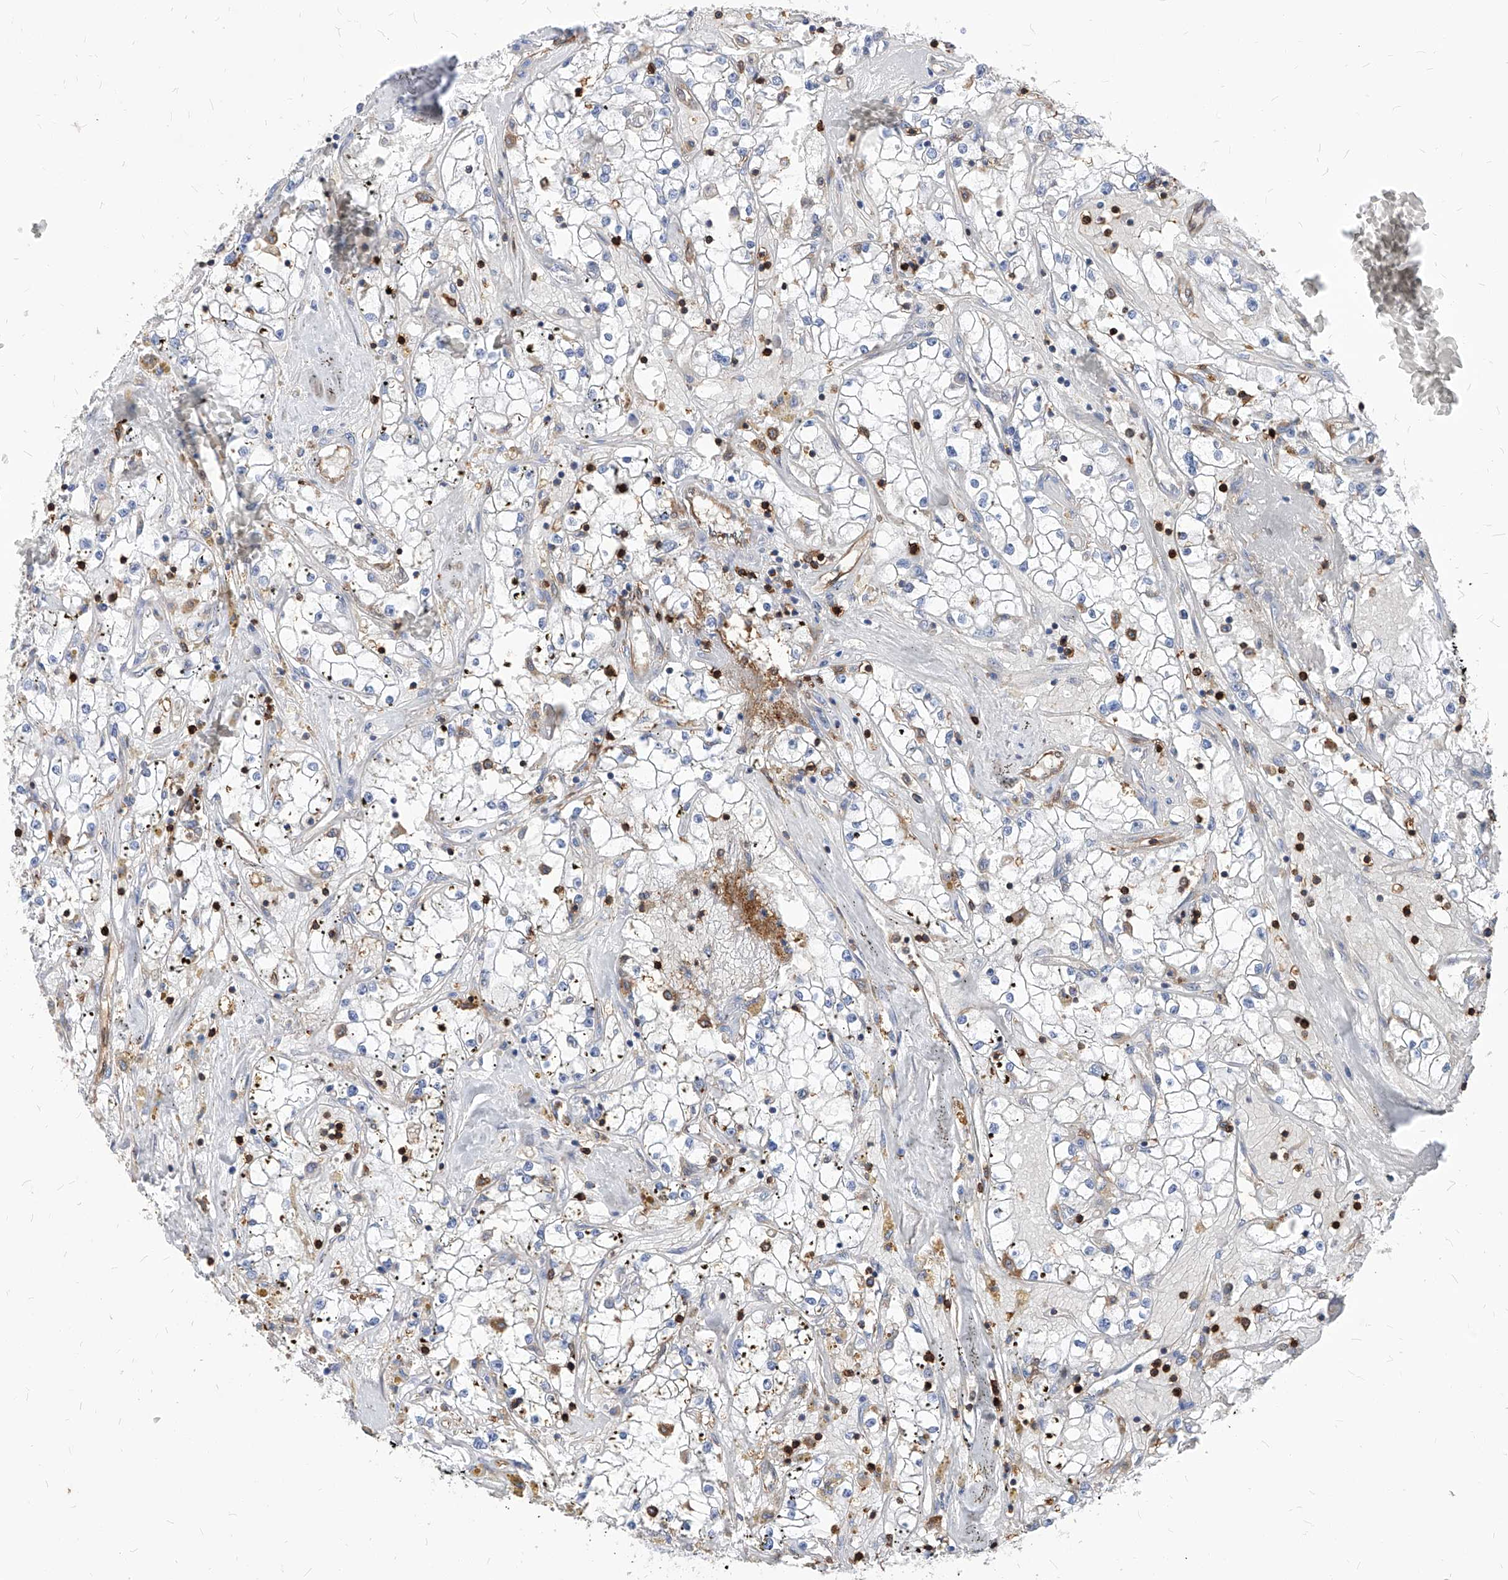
{"staining": {"intensity": "weak", "quantity": "<25%", "location": "cytoplasmic/membranous"}, "tissue": "renal cancer", "cell_type": "Tumor cells", "image_type": "cancer", "snomed": [{"axis": "morphology", "description": "Adenocarcinoma, NOS"}, {"axis": "topography", "description": "Kidney"}], "caption": "The photomicrograph exhibits no staining of tumor cells in renal cancer (adenocarcinoma).", "gene": "ABRACL", "patient": {"sex": "male", "age": 56}}